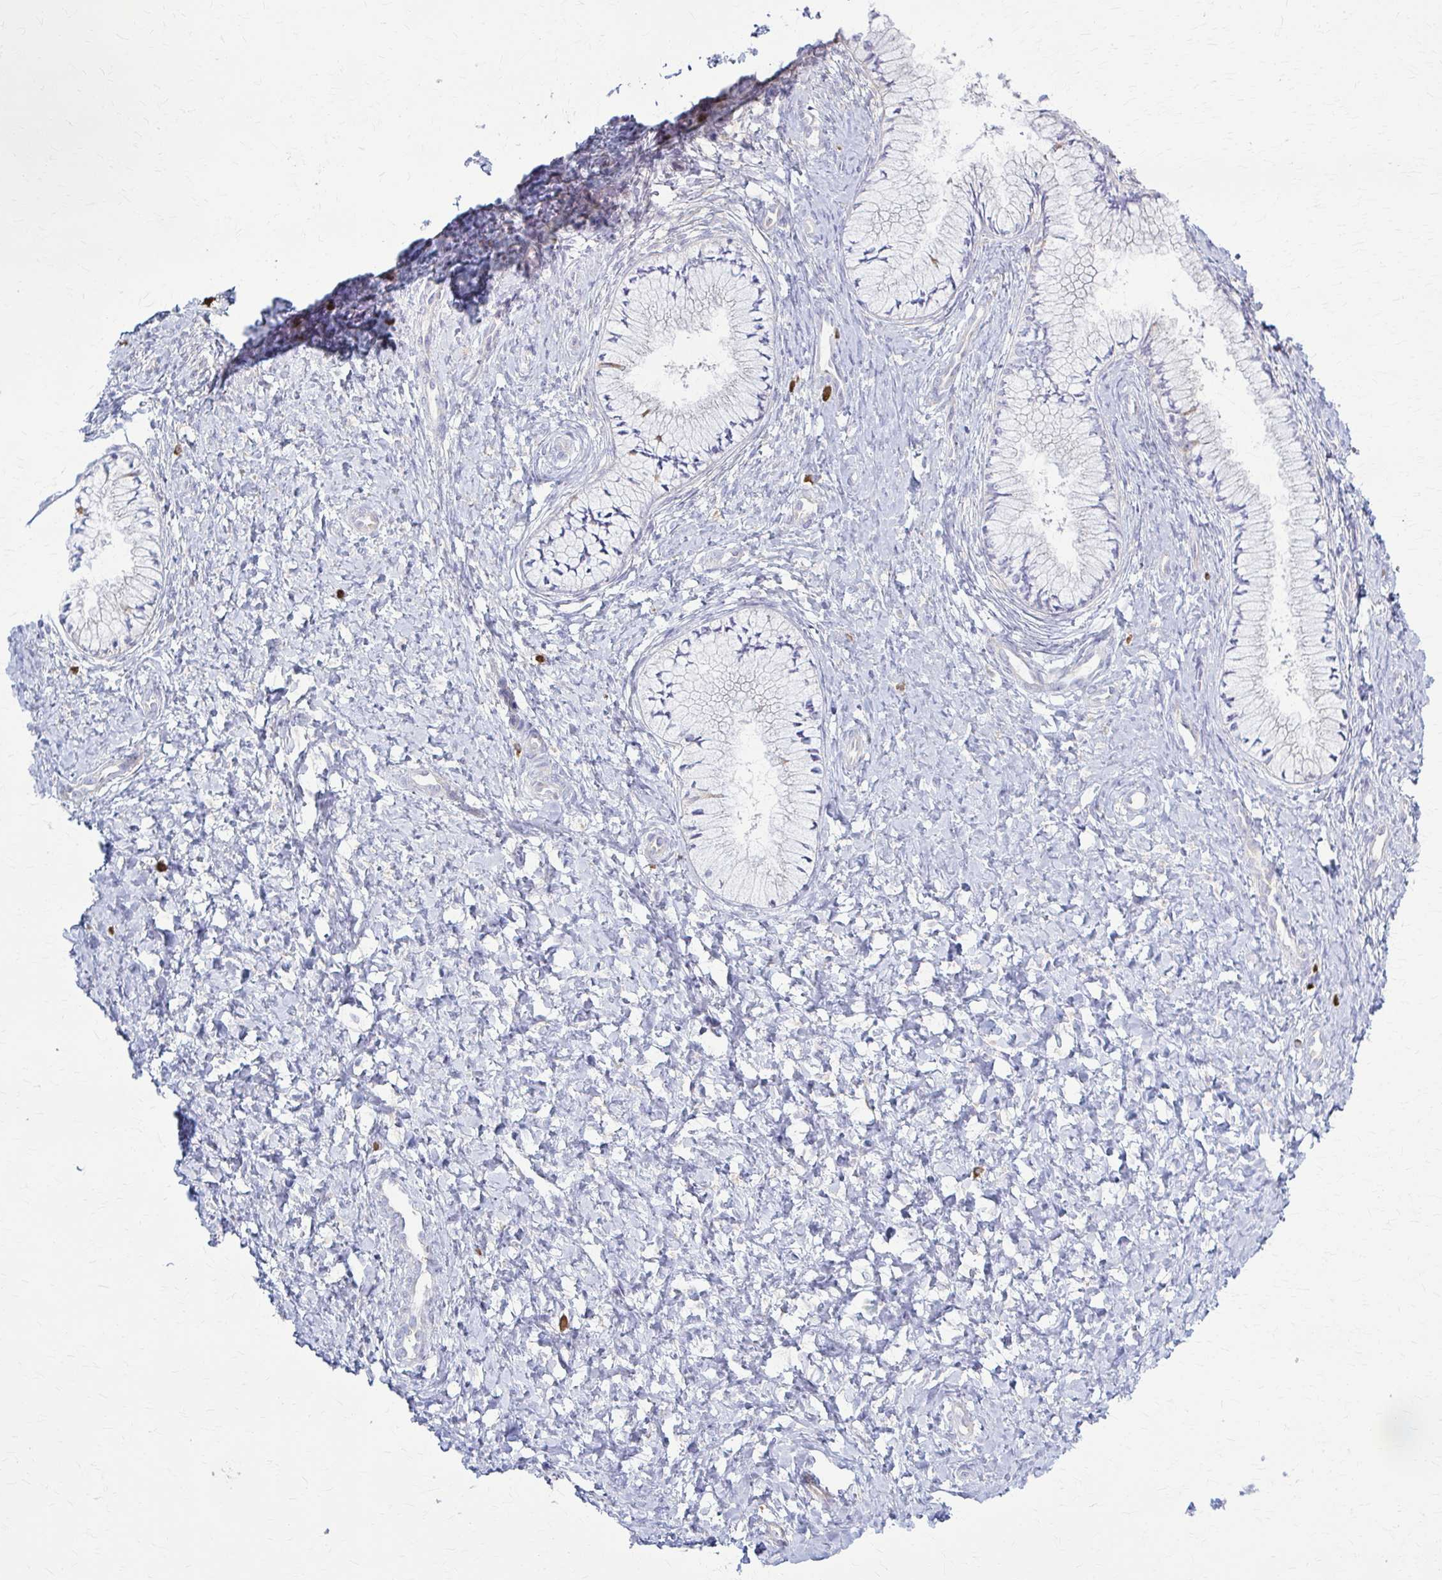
{"staining": {"intensity": "negative", "quantity": "none", "location": "none"}, "tissue": "cervix", "cell_type": "Glandular cells", "image_type": "normal", "snomed": [{"axis": "morphology", "description": "Normal tissue, NOS"}, {"axis": "topography", "description": "Cervix"}], "caption": "Cervix was stained to show a protein in brown. There is no significant expression in glandular cells.", "gene": "PRKRA", "patient": {"sex": "female", "age": 37}}